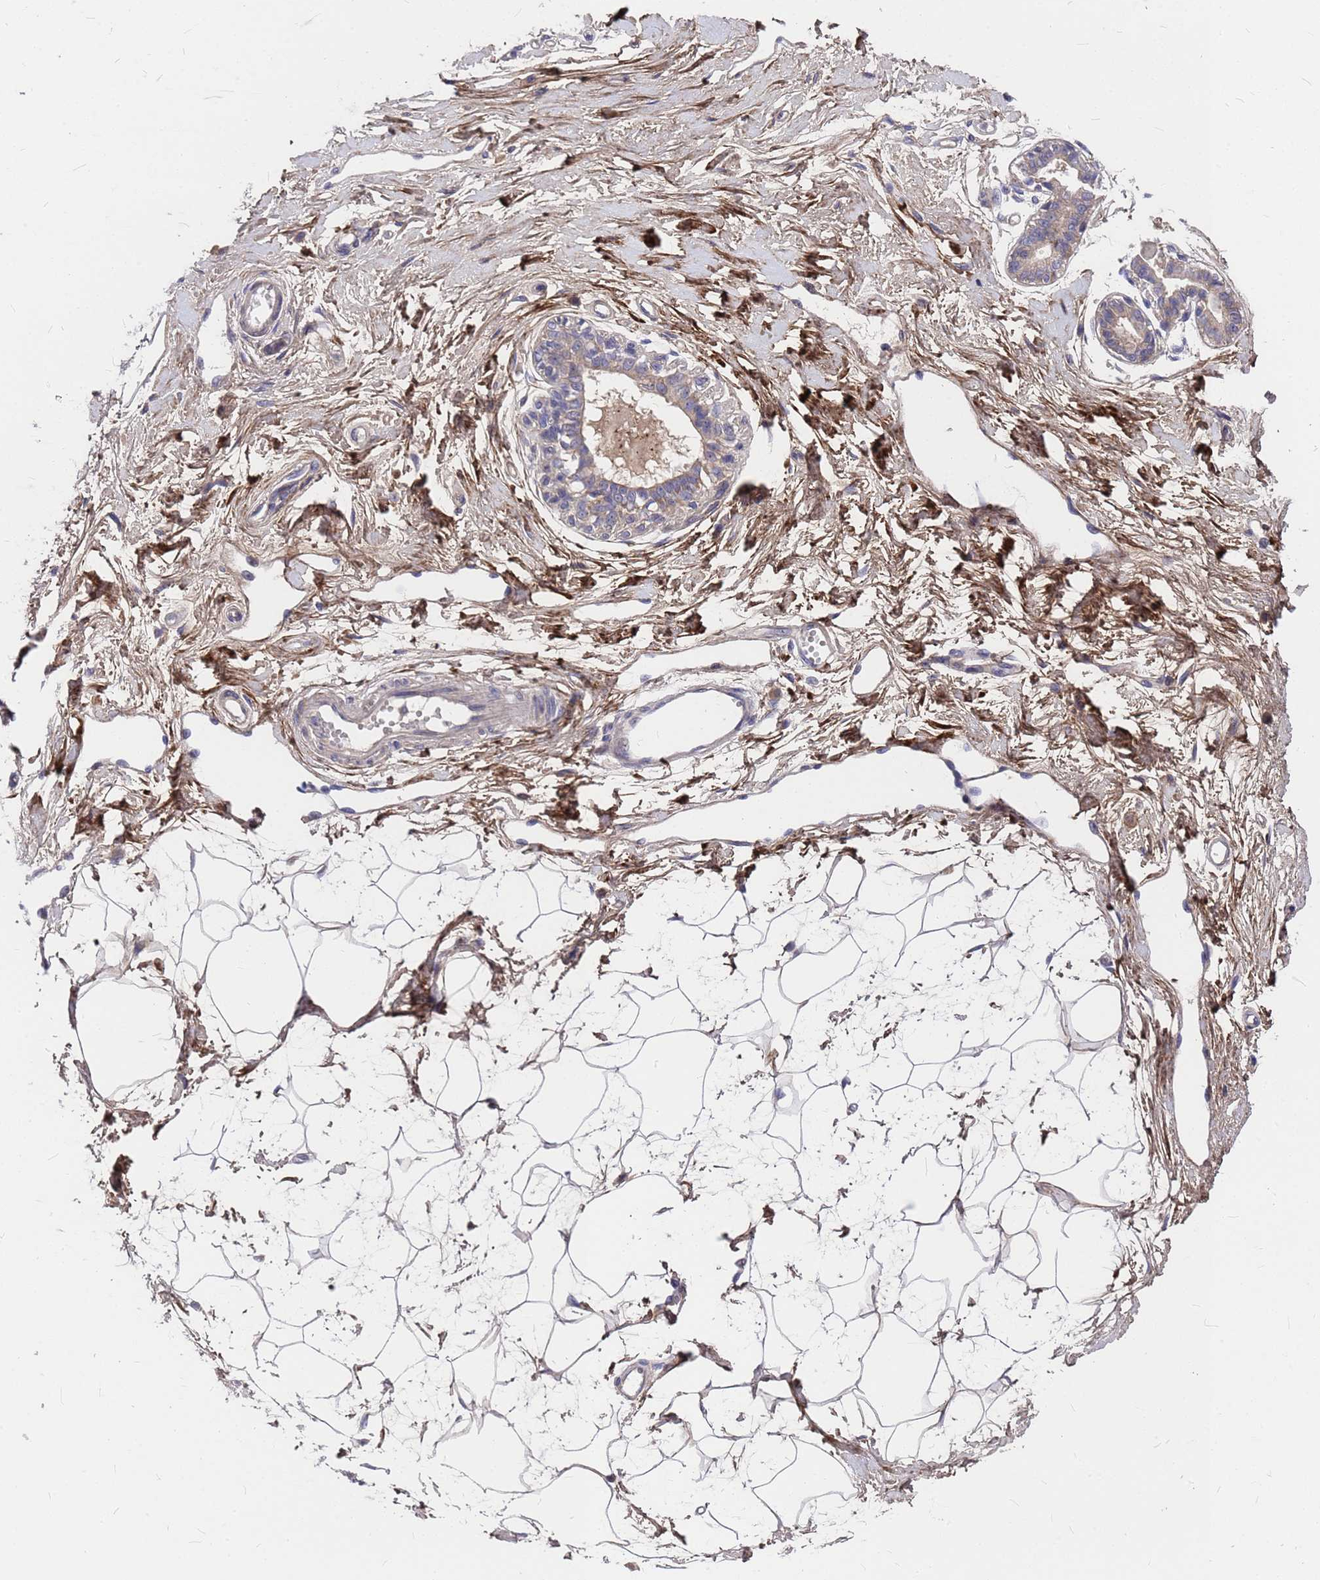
{"staining": {"intensity": "negative", "quantity": "none", "location": "none"}, "tissue": "breast", "cell_type": "Adipocytes", "image_type": "normal", "snomed": [{"axis": "morphology", "description": "Normal tissue, NOS"}, {"axis": "topography", "description": "Breast"}], "caption": "IHC histopathology image of normal breast: human breast stained with DAB demonstrates no significant protein staining in adipocytes.", "gene": "ZNF717", "patient": {"sex": "female", "age": 45}}